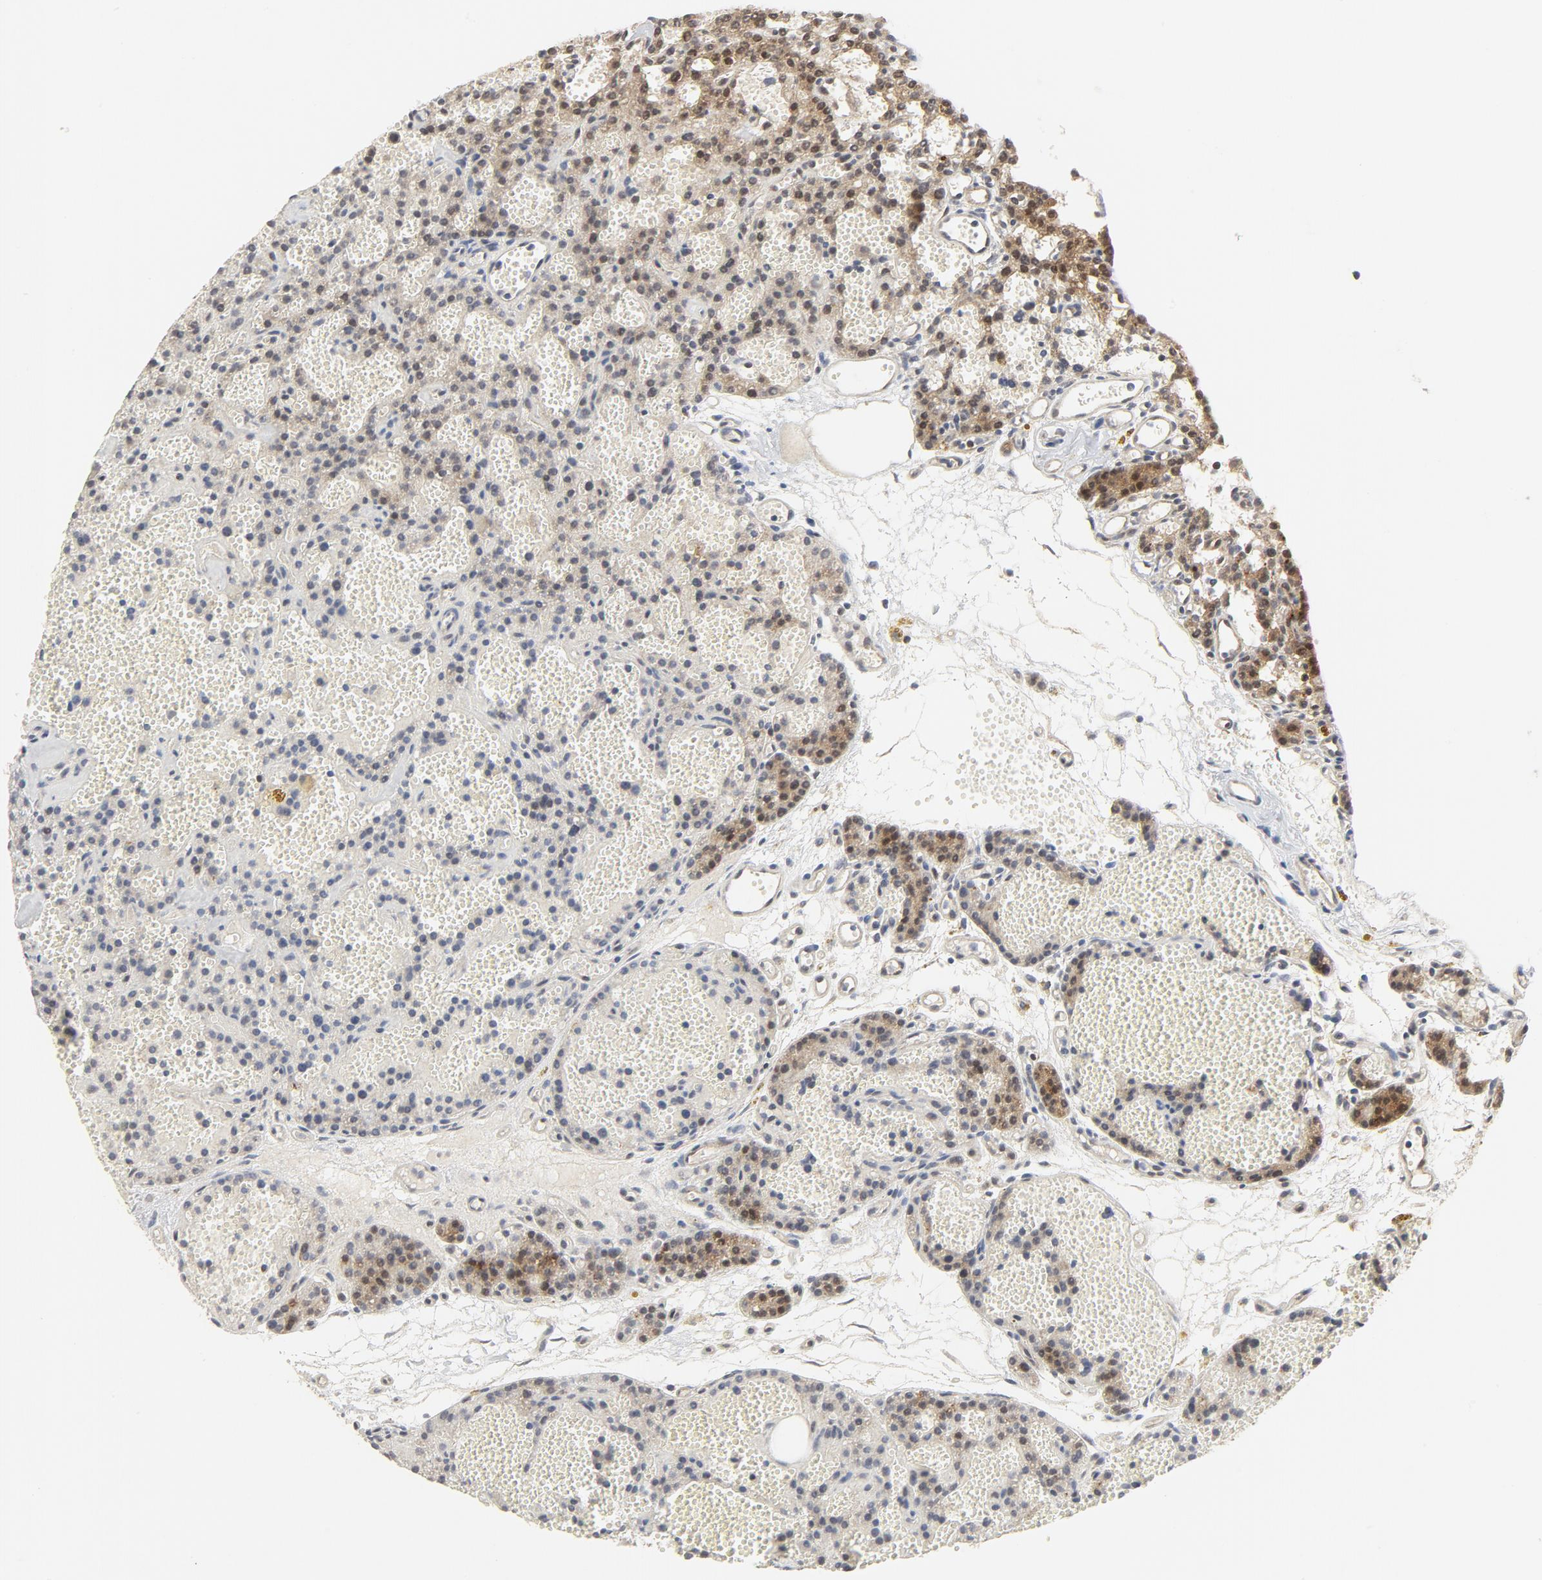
{"staining": {"intensity": "strong", "quantity": ">75%", "location": "cytoplasmic/membranous,nuclear"}, "tissue": "parathyroid gland", "cell_type": "Glandular cells", "image_type": "normal", "snomed": [{"axis": "morphology", "description": "Normal tissue, NOS"}, {"axis": "topography", "description": "Parathyroid gland"}], "caption": "Benign parathyroid gland was stained to show a protein in brown. There is high levels of strong cytoplasmic/membranous,nuclear positivity in approximately >75% of glandular cells.", "gene": "MAP2K7", "patient": {"sex": "male", "age": 25}}